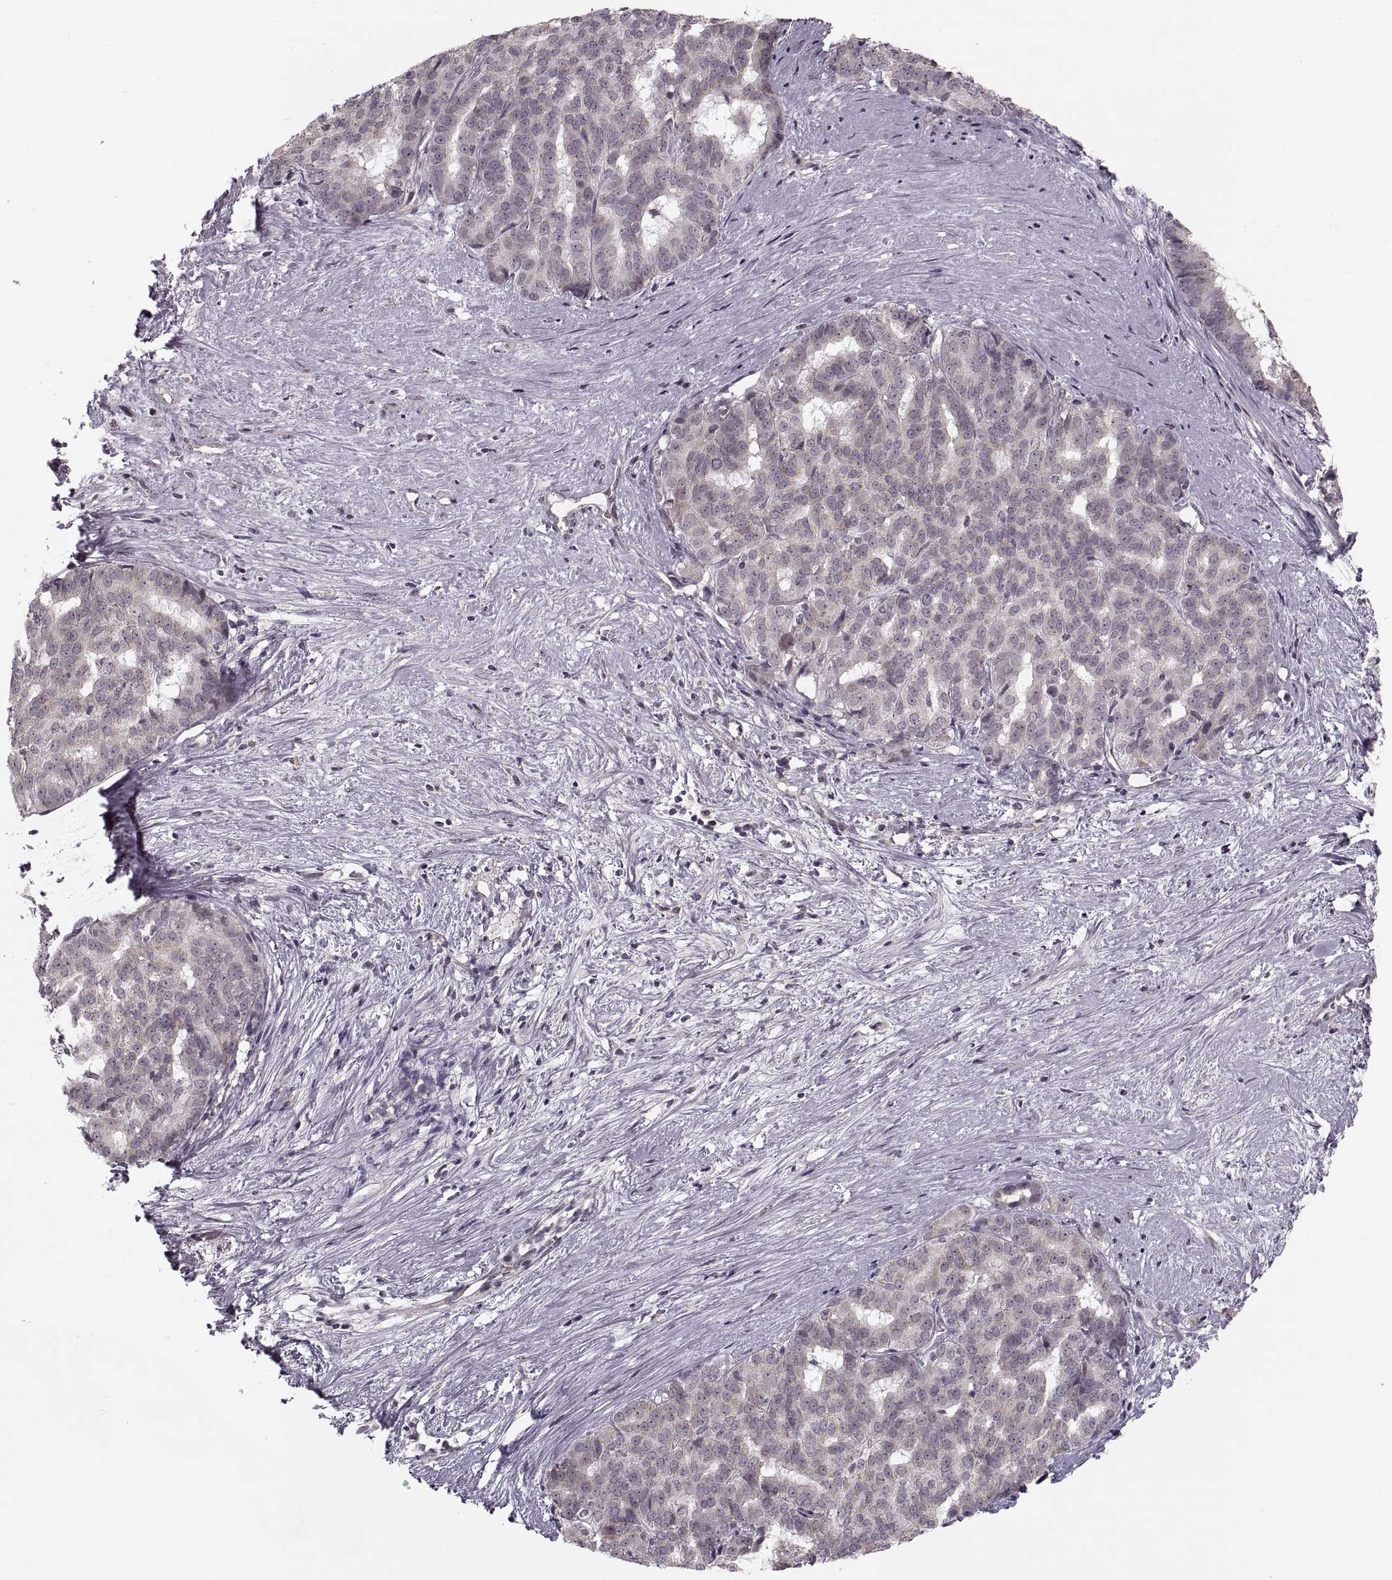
{"staining": {"intensity": "negative", "quantity": "none", "location": "none"}, "tissue": "liver cancer", "cell_type": "Tumor cells", "image_type": "cancer", "snomed": [{"axis": "morphology", "description": "Cholangiocarcinoma"}, {"axis": "topography", "description": "Liver"}], "caption": "A micrograph of human cholangiocarcinoma (liver) is negative for staining in tumor cells.", "gene": "ASIC3", "patient": {"sex": "female", "age": 47}}